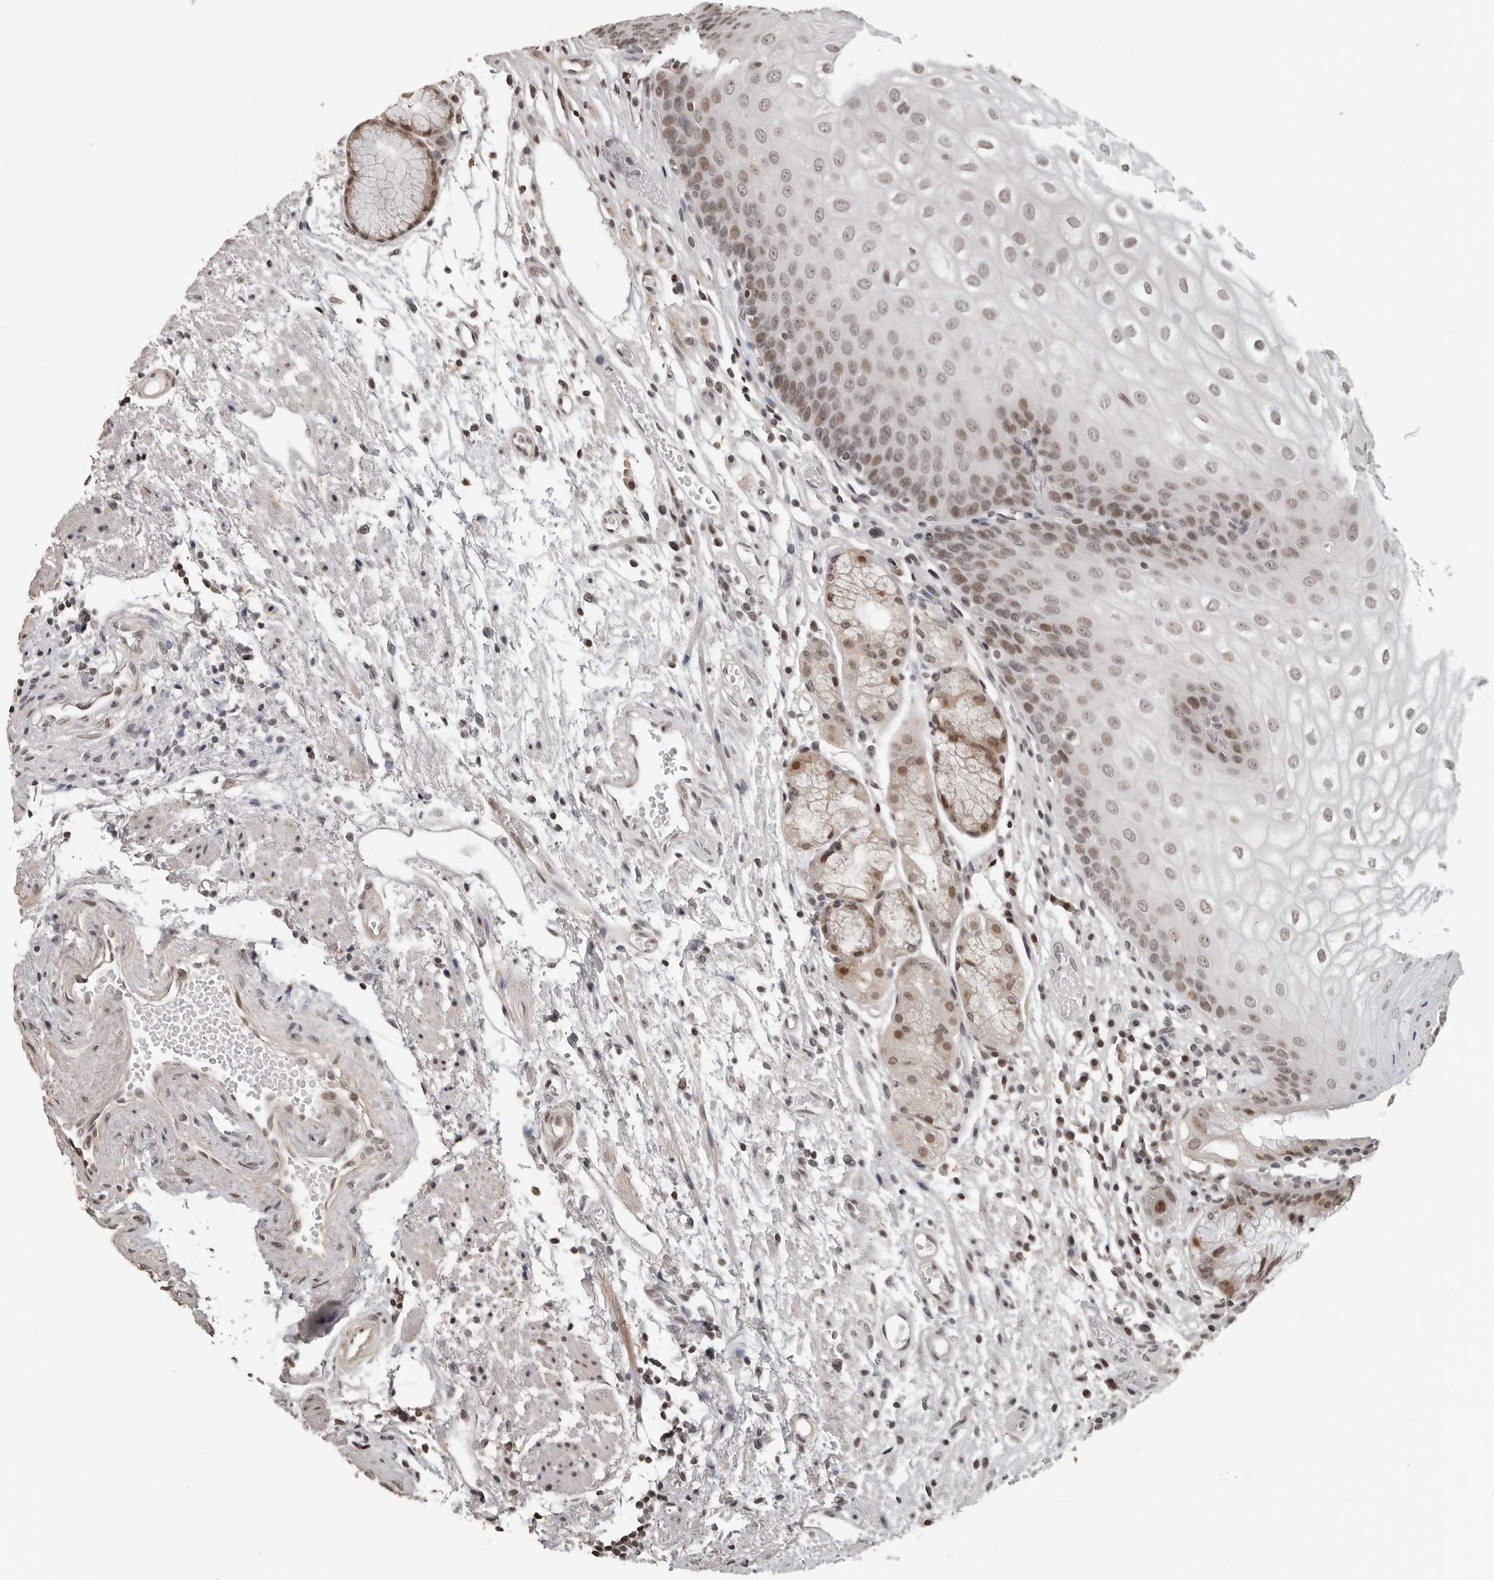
{"staining": {"intensity": "weak", "quantity": "25%-75%", "location": "nuclear"}, "tissue": "stomach", "cell_type": "Glandular cells", "image_type": "normal", "snomed": [{"axis": "morphology", "description": "Normal tissue, NOS"}, {"axis": "topography", "description": "Stomach, upper"}], "caption": "Stomach stained for a protein shows weak nuclear positivity in glandular cells. The staining was performed using DAB (3,3'-diaminobenzidine) to visualize the protein expression in brown, while the nuclei were stained in blue with hematoxylin (Magnification: 20x).", "gene": "ORC1", "patient": {"sex": "male", "age": 72}}